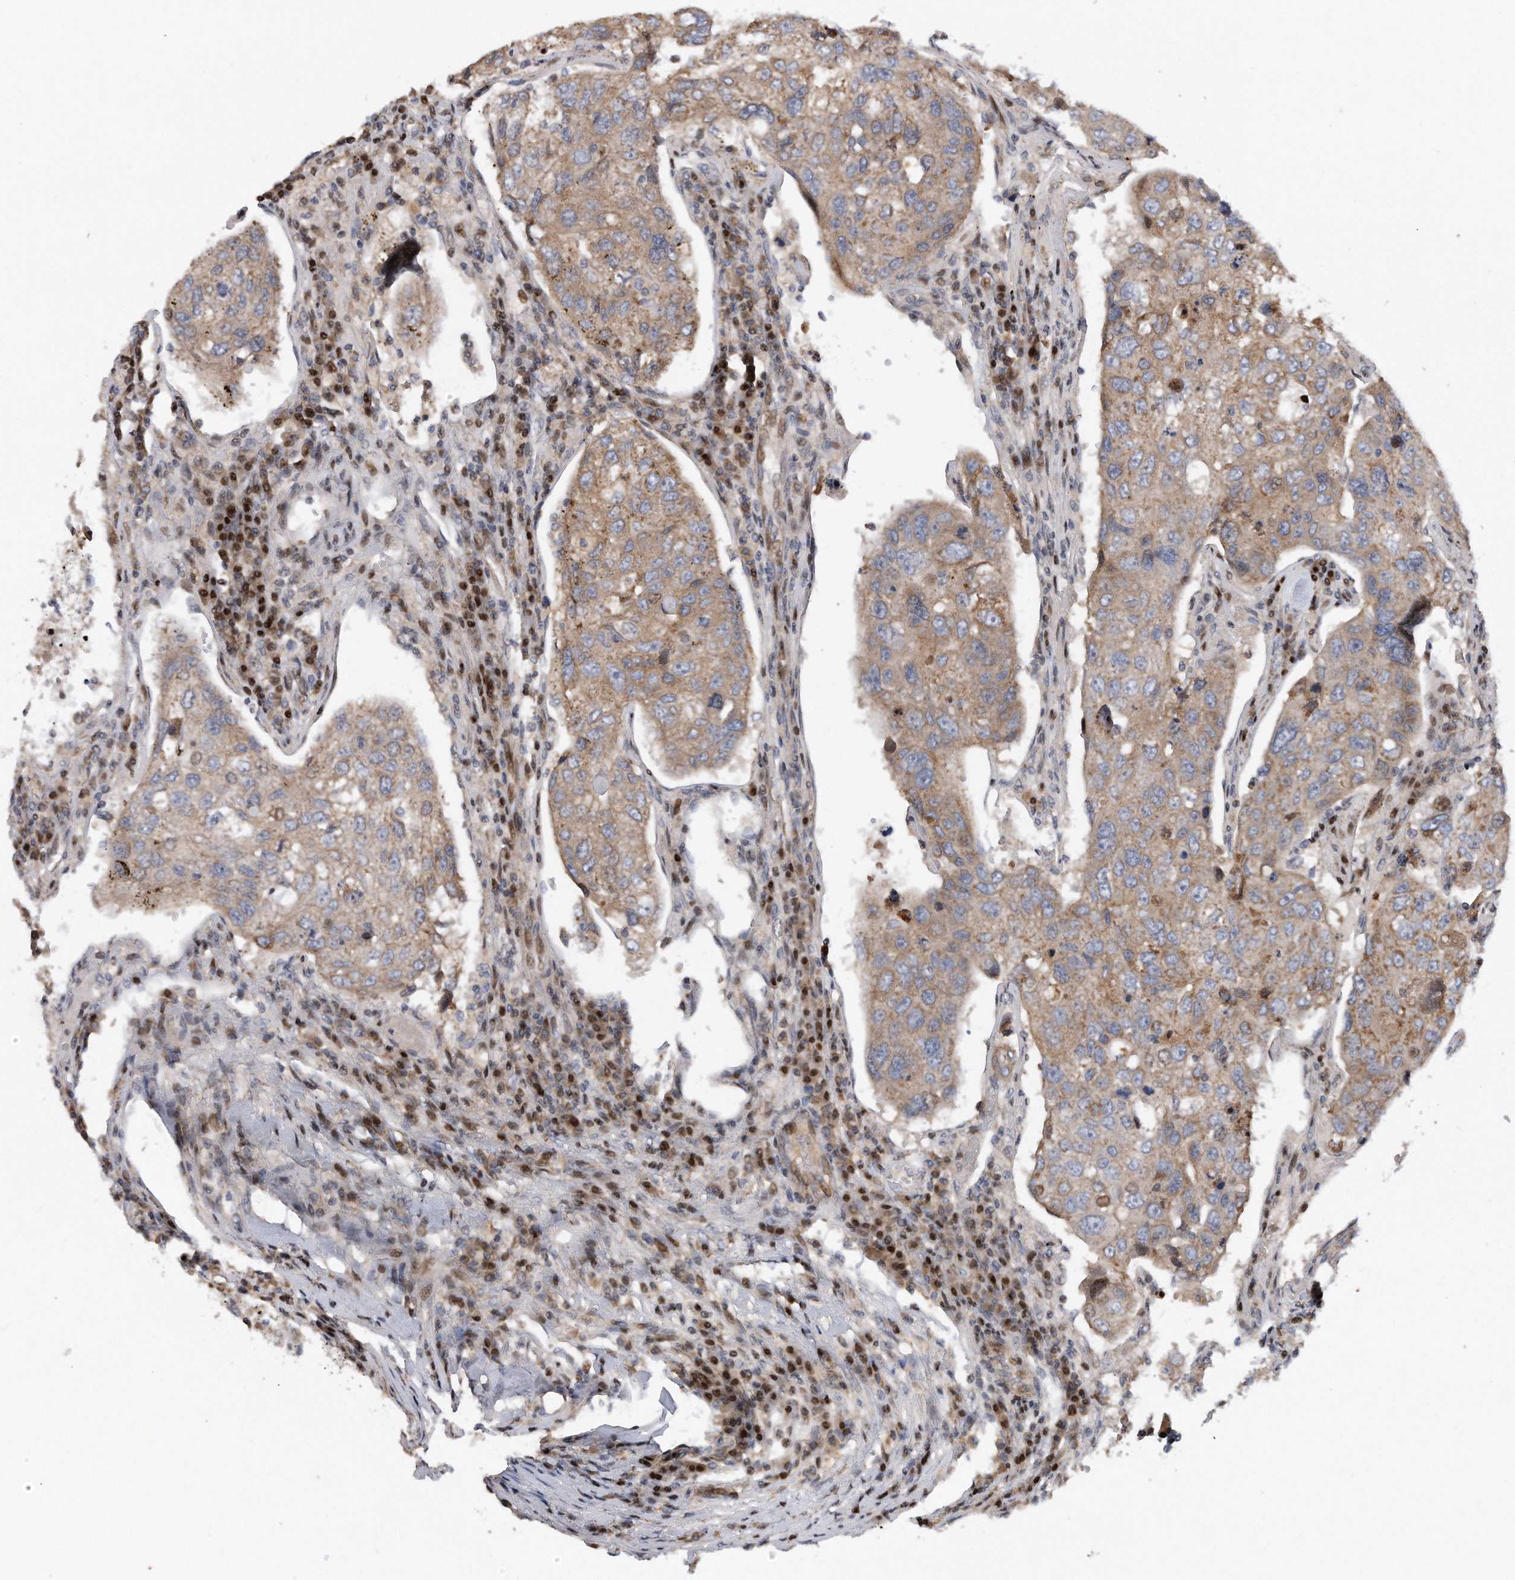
{"staining": {"intensity": "moderate", "quantity": "25%-75%", "location": "cytoplasmic/membranous"}, "tissue": "urothelial cancer", "cell_type": "Tumor cells", "image_type": "cancer", "snomed": [{"axis": "morphology", "description": "Urothelial carcinoma, High grade"}, {"axis": "topography", "description": "Lymph node"}, {"axis": "topography", "description": "Urinary bladder"}], "caption": "A histopathology image of urothelial cancer stained for a protein shows moderate cytoplasmic/membranous brown staining in tumor cells. (Brightfield microscopy of DAB IHC at high magnification).", "gene": "CDH12", "patient": {"sex": "male", "age": 51}}